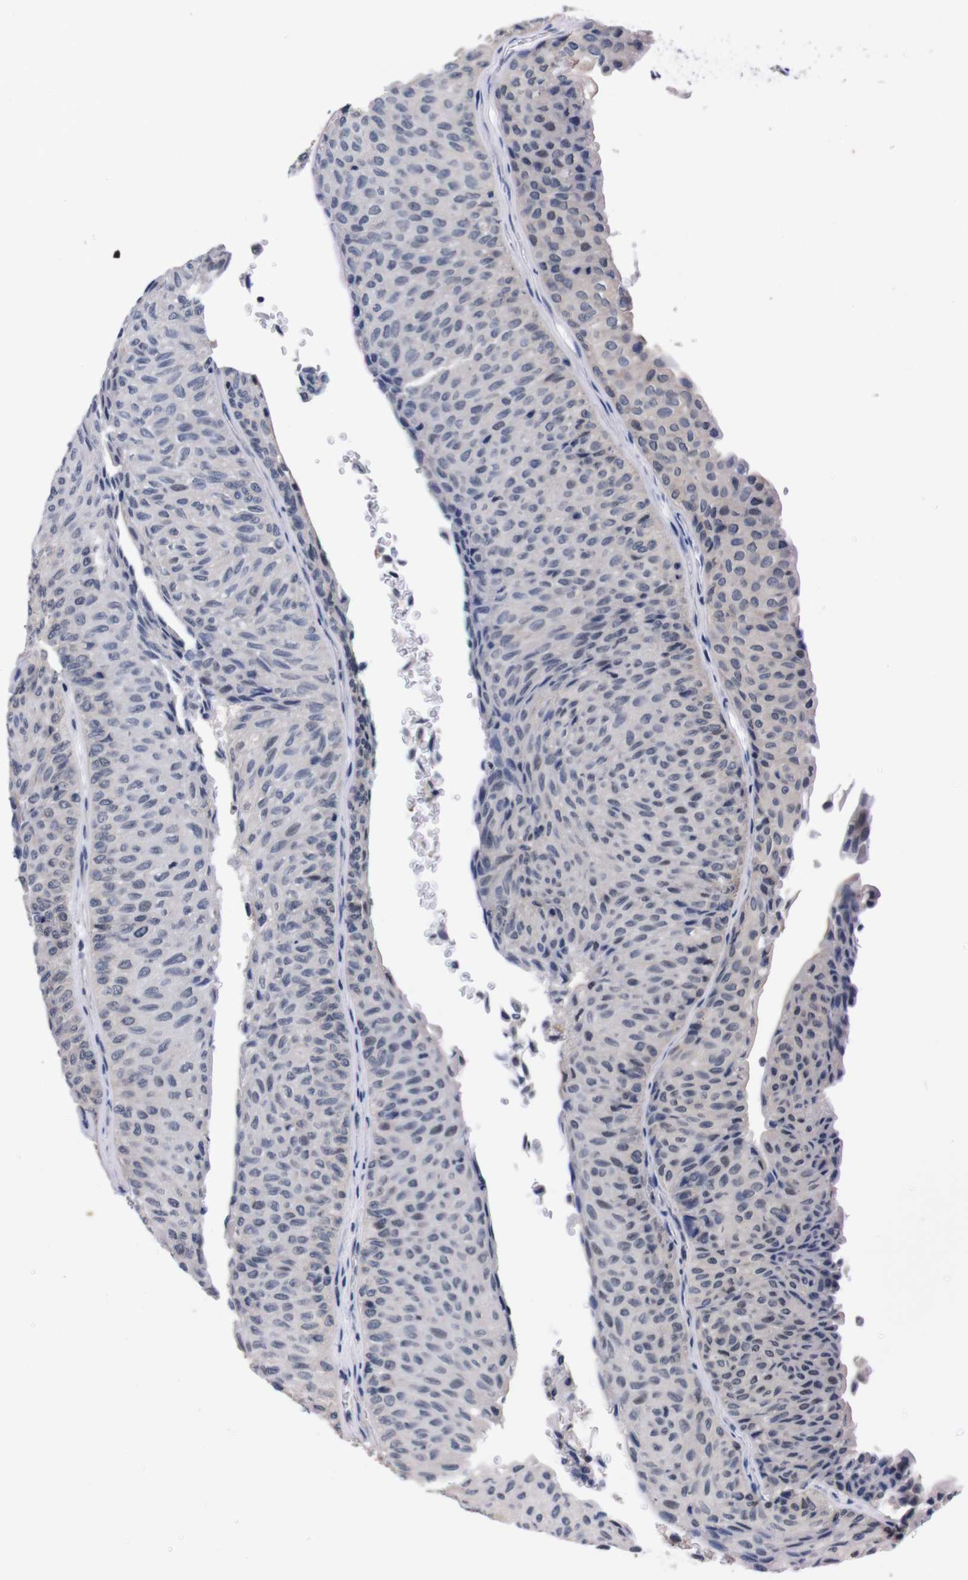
{"staining": {"intensity": "negative", "quantity": "none", "location": "none"}, "tissue": "urothelial cancer", "cell_type": "Tumor cells", "image_type": "cancer", "snomed": [{"axis": "morphology", "description": "Urothelial carcinoma, Low grade"}, {"axis": "topography", "description": "Urinary bladder"}], "caption": "Protein analysis of urothelial cancer displays no significant expression in tumor cells.", "gene": "TNFRSF21", "patient": {"sex": "male", "age": 78}}